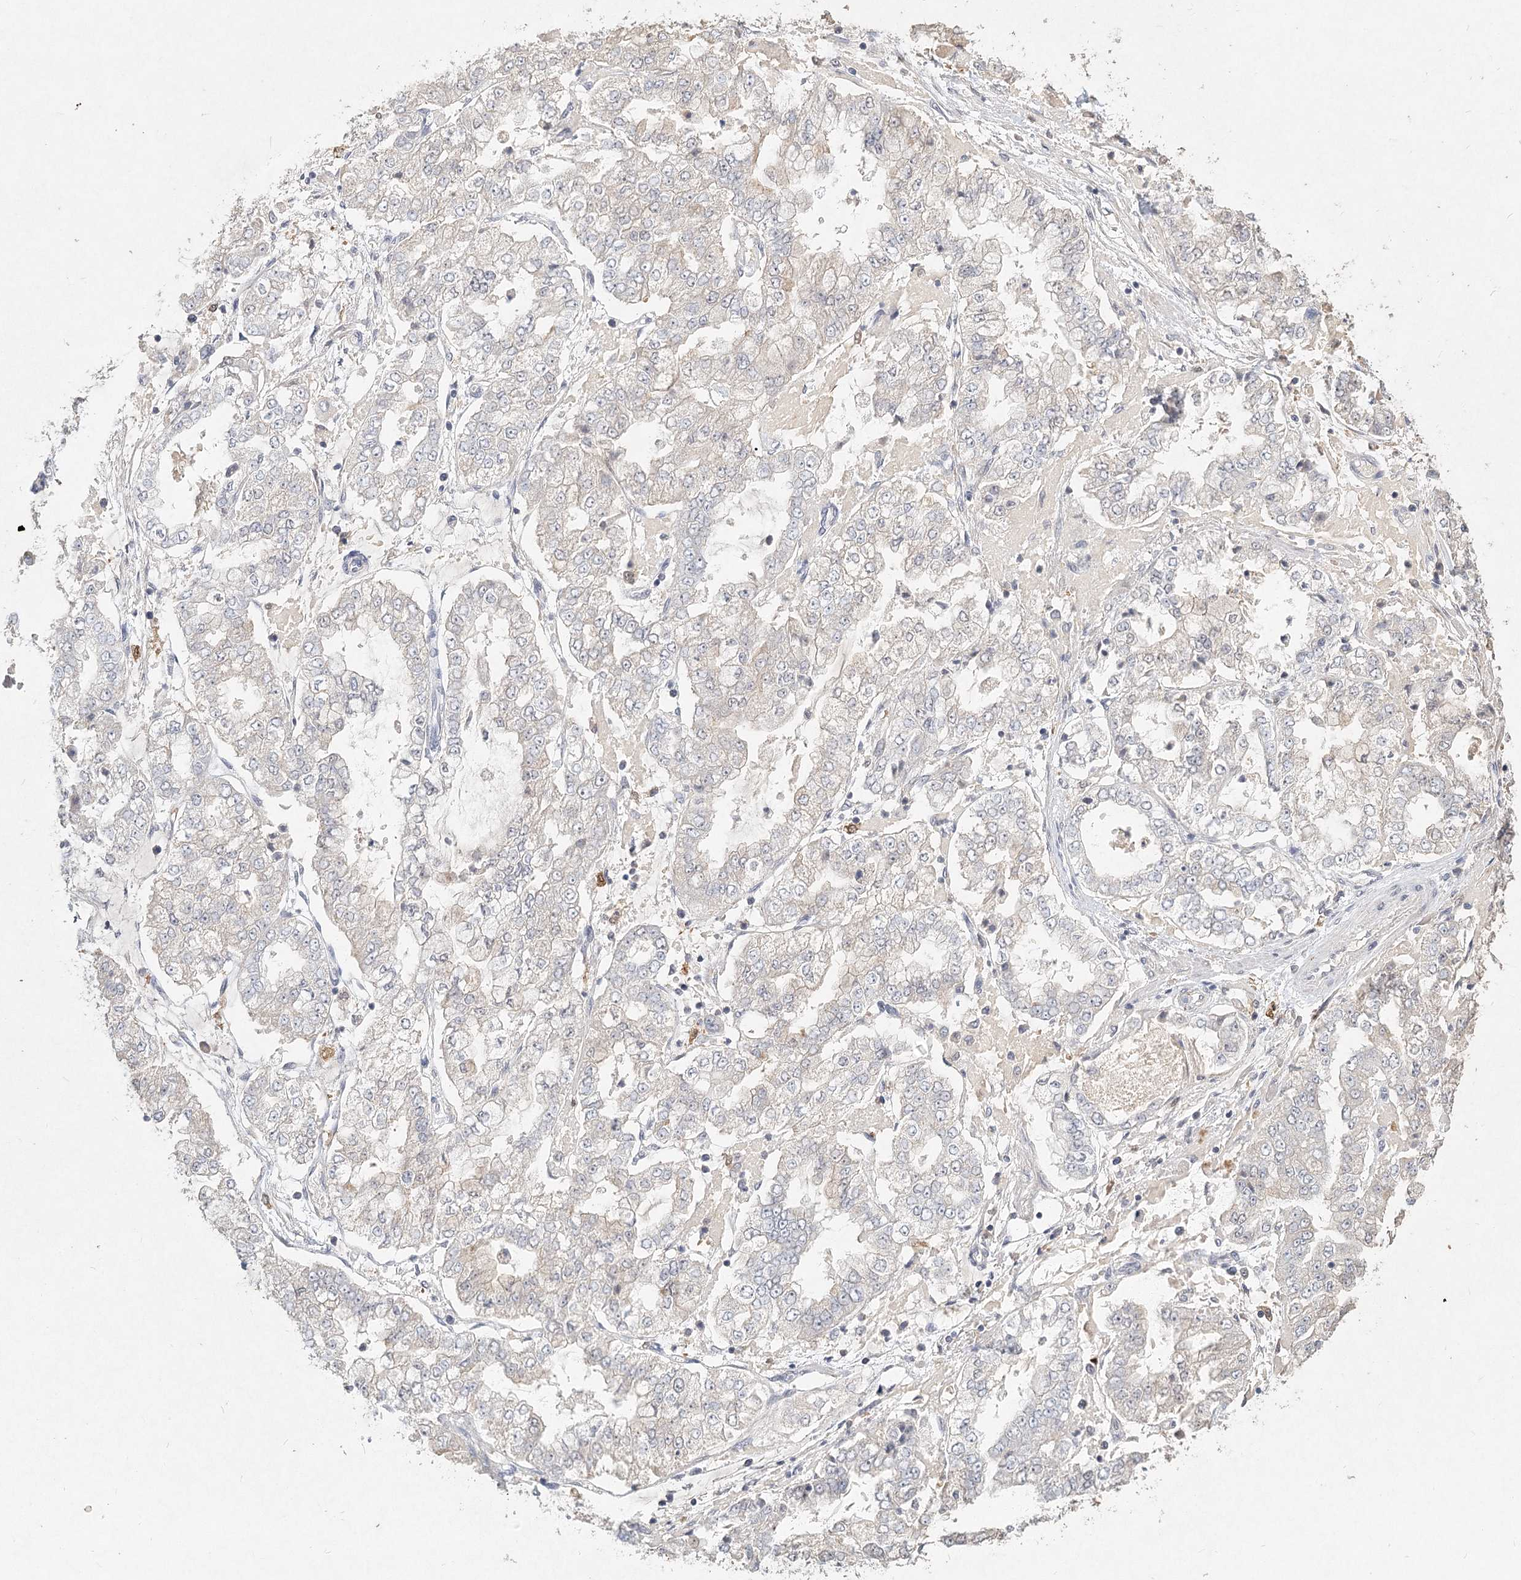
{"staining": {"intensity": "negative", "quantity": "none", "location": "none"}, "tissue": "stomach cancer", "cell_type": "Tumor cells", "image_type": "cancer", "snomed": [{"axis": "morphology", "description": "Adenocarcinoma, NOS"}, {"axis": "topography", "description": "Stomach"}], "caption": "Image shows no significant protein staining in tumor cells of stomach cancer. (Brightfield microscopy of DAB IHC at high magnification).", "gene": "ARSI", "patient": {"sex": "male", "age": 76}}